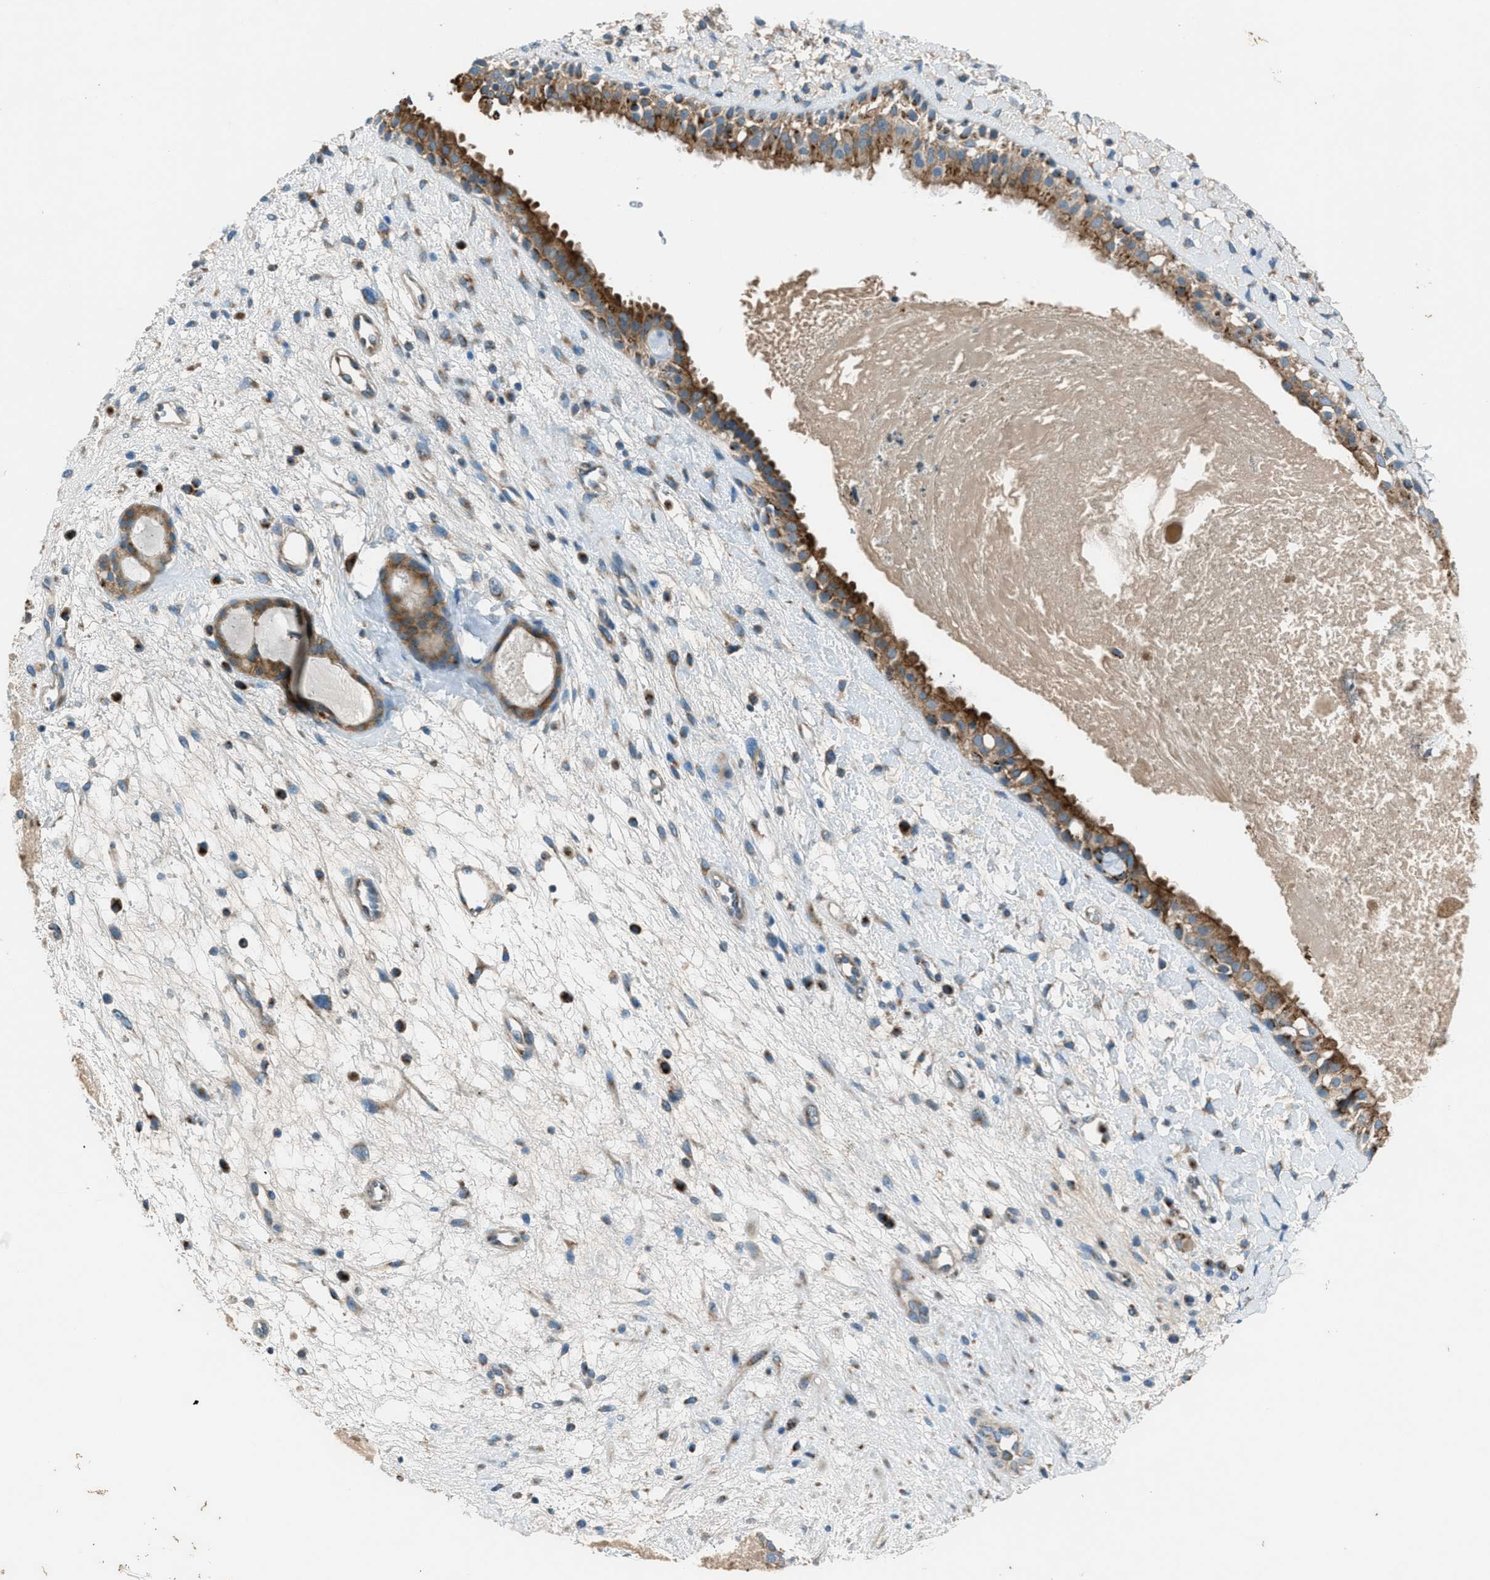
{"staining": {"intensity": "strong", "quantity": ">75%", "location": "cytoplasmic/membranous"}, "tissue": "nasopharynx", "cell_type": "Respiratory epithelial cells", "image_type": "normal", "snomed": [{"axis": "morphology", "description": "Normal tissue, NOS"}, {"axis": "topography", "description": "Nasopharynx"}], "caption": "DAB (3,3'-diaminobenzidine) immunohistochemical staining of benign nasopharynx shows strong cytoplasmic/membranous protein staining in approximately >75% of respiratory epithelial cells.", "gene": "BCKDK", "patient": {"sex": "male", "age": 22}}